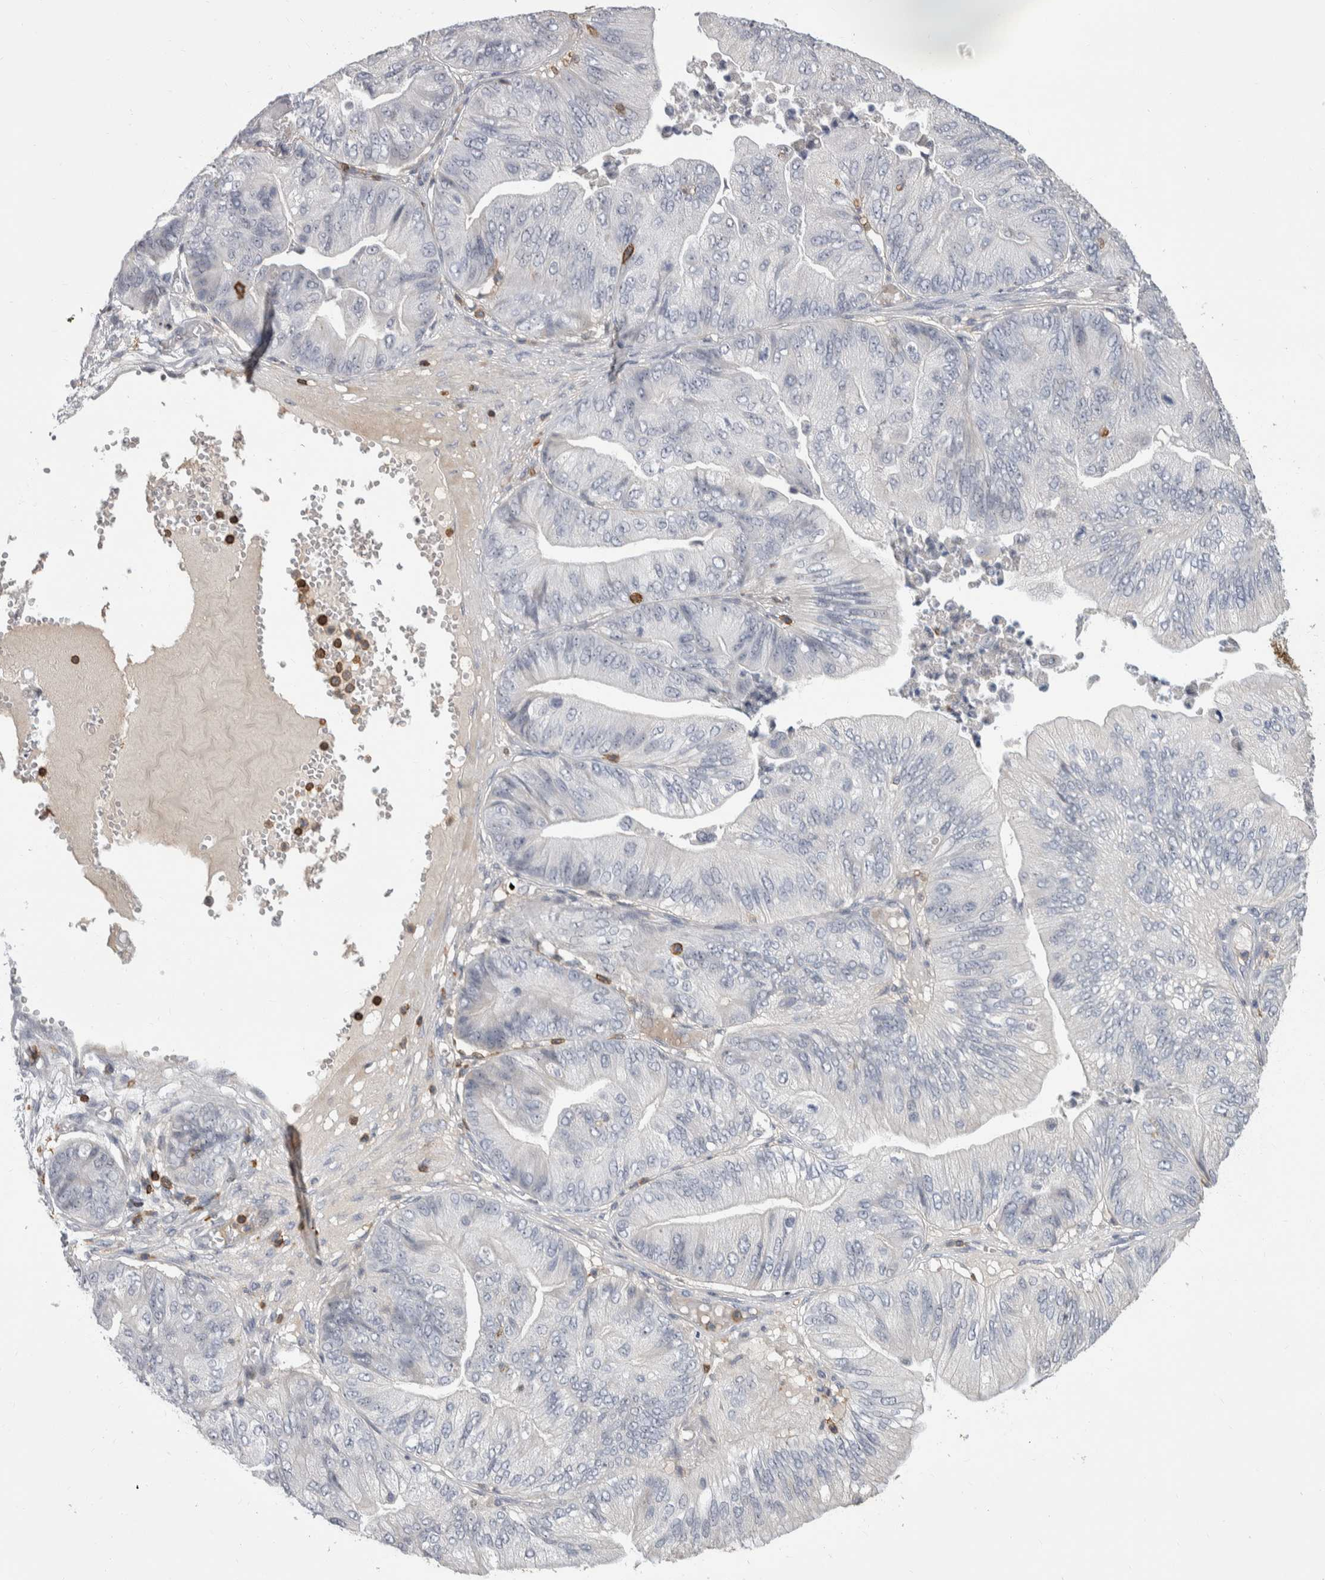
{"staining": {"intensity": "weak", "quantity": "<25%", "location": "cytoplasmic/membranous"}, "tissue": "ovarian cancer", "cell_type": "Tumor cells", "image_type": "cancer", "snomed": [{"axis": "morphology", "description": "Cystadenocarcinoma, mucinous, NOS"}, {"axis": "topography", "description": "Ovary"}], "caption": "The histopathology image displays no staining of tumor cells in ovarian cancer.", "gene": "CEP295NL", "patient": {"sex": "female", "age": 61}}